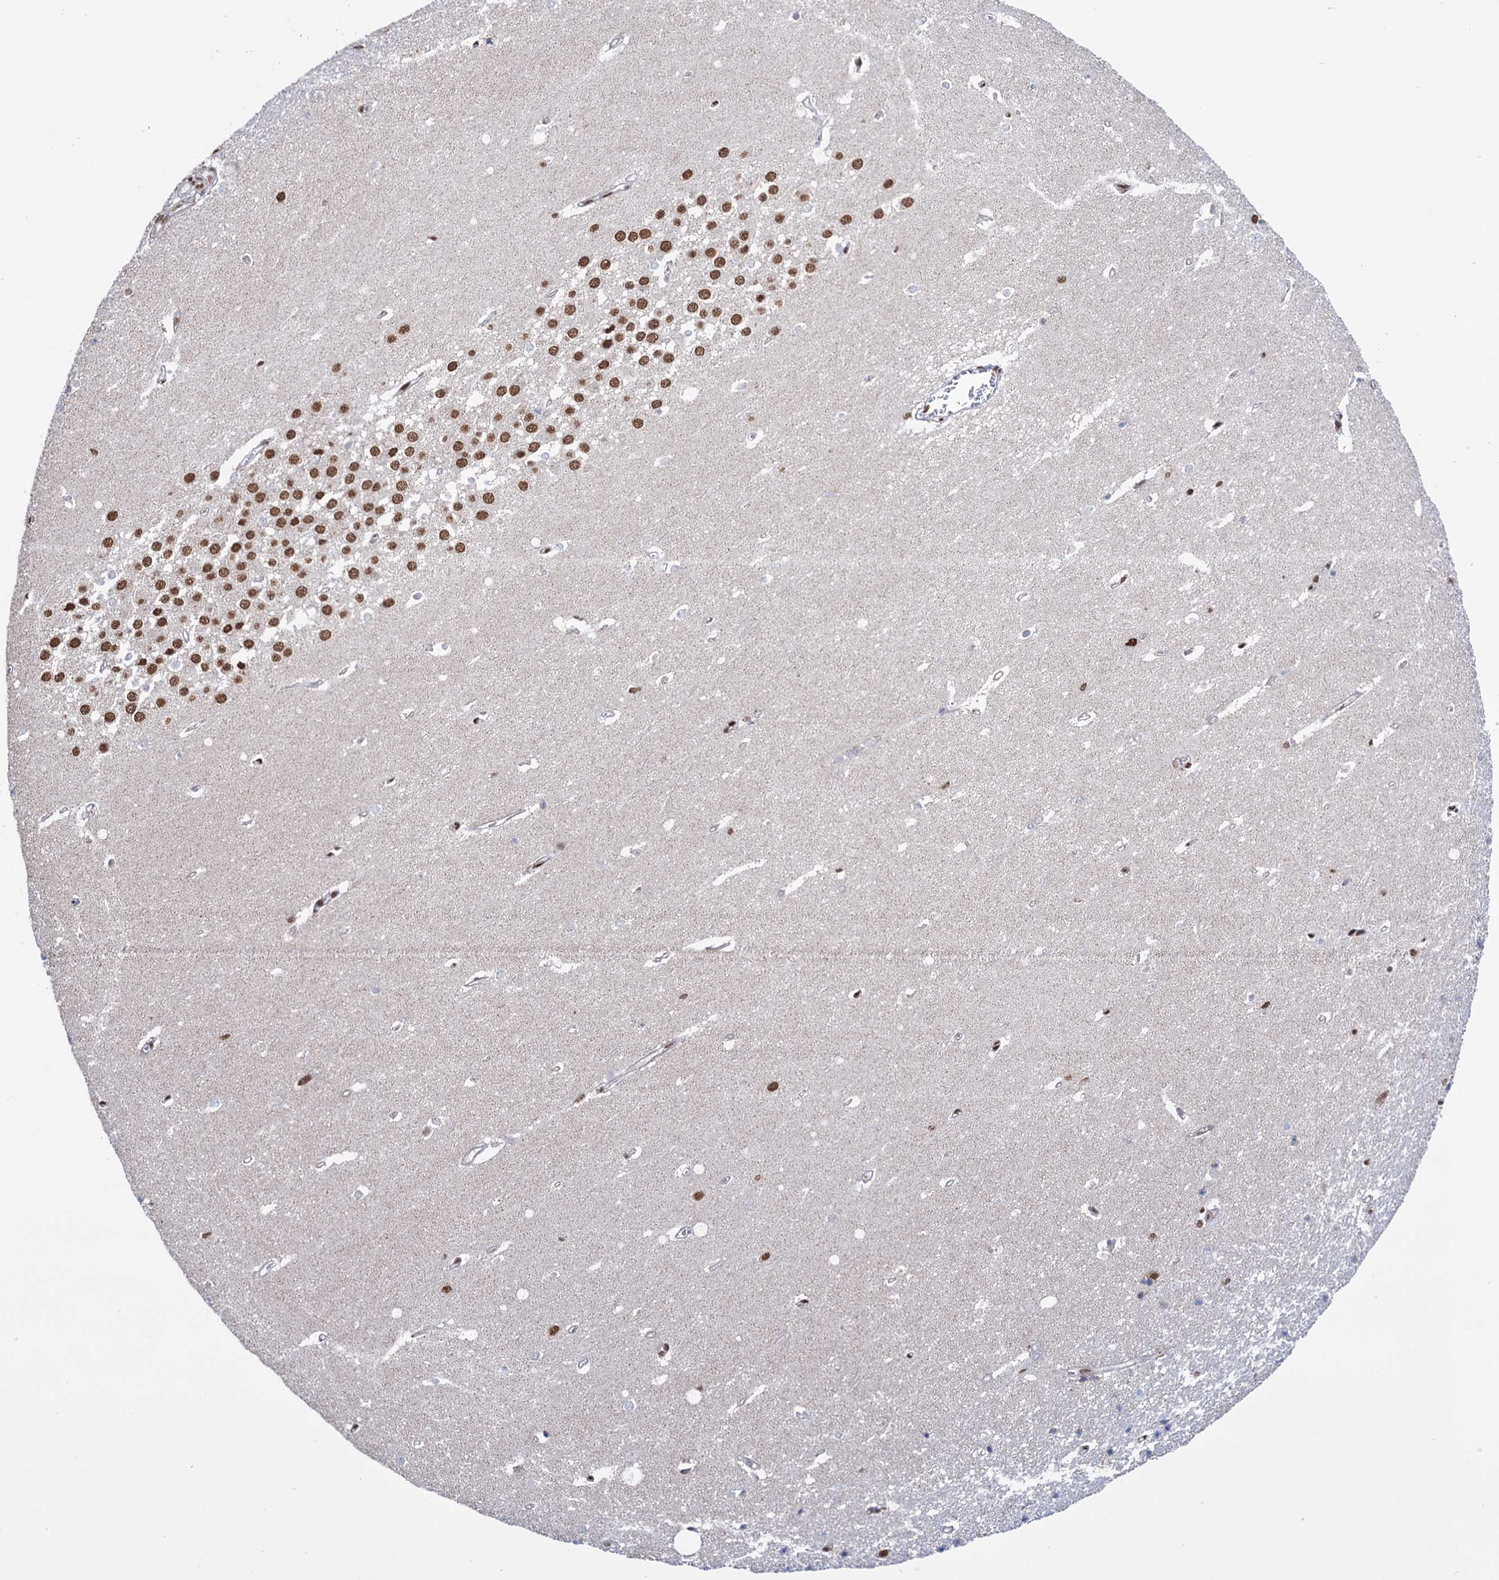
{"staining": {"intensity": "moderate", "quantity": "<25%", "location": "nuclear"}, "tissue": "hippocampus", "cell_type": "Glial cells", "image_type": "normal", "snomed": [{"axis": "morphology", "description": "Normal tissue, NOS"}, {"axis": "topography", "description": "Hippocampus"}], "caption": "Hippocampus stained for a protein (brown) shows moderate nuclear positive positivity in about <25% of glial cells.", "gene": "ABHD10", "patient": {"sex": "female", "age": 64}}